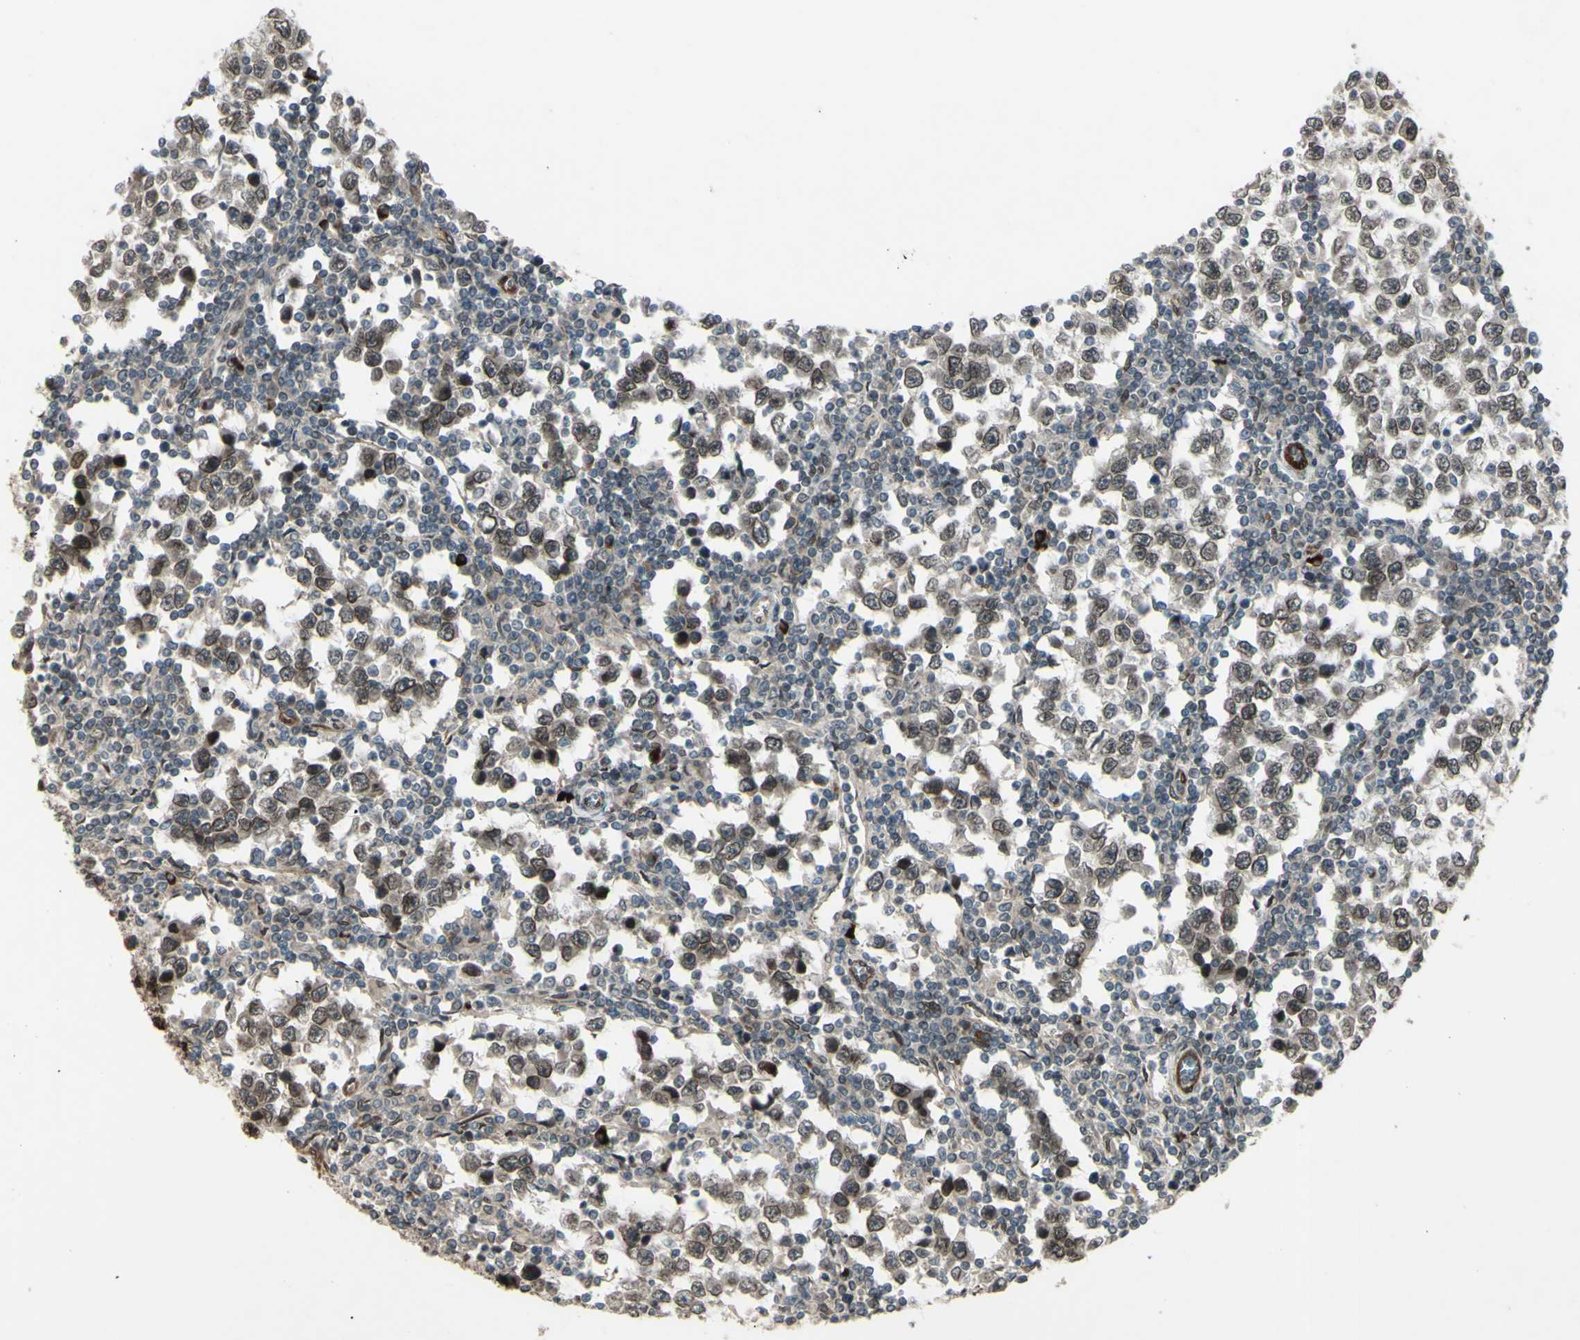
{"staining": {"intensity": "weak", "quantity": ">75%", "location": "cytoplasmic/membranous,nuclear"}, "tissue": "testis cancer", "cell_type": "Tumor cells", "image_type": "cancer", "snomed": [{"axis": "morphology", "description": "Seminoma, NOS"}, {"axis": "topography", "description": "Testis"}], "caption": "Testis cancer tissue exhibits weak cytoplasmic/membranous and nuclear staining in about >75% of tumor cells The staining was performed using DAB (3,3'-diaminobenzidine) to visualize the protein expression in brown, while the nuclei were stained in blue with hematoxylin (Magnification: 20x).", "gene": "MLF2", "patient": {"sex": "male", "age": 65}}